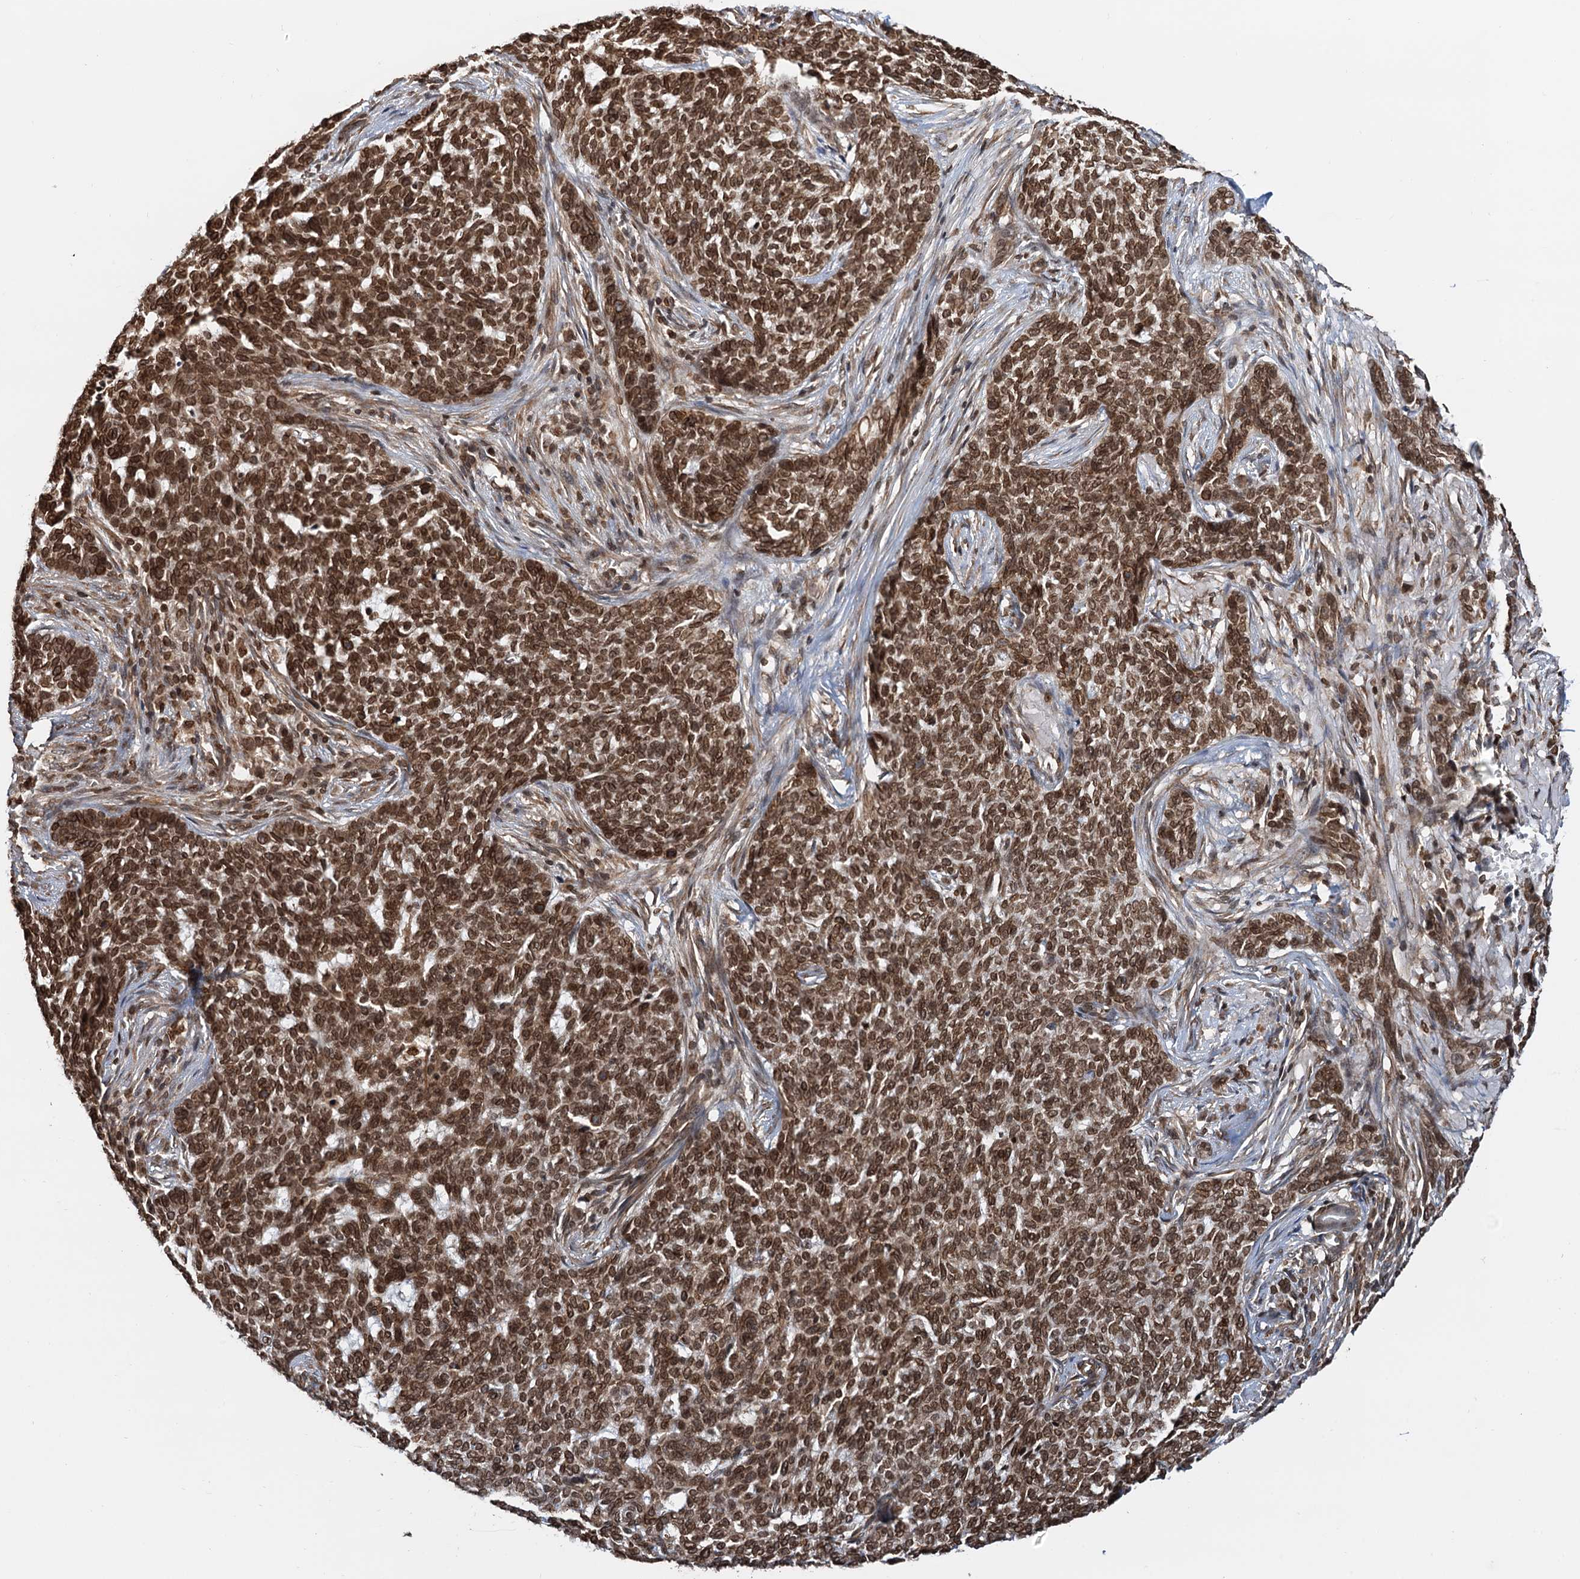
{"staining": {"intensity": "strong", "quantity": ">75%", "location": "cytoplasmic/membranous,nuclear"}, "tissue": "skin cancer", "cell_type": "Tumor cells", "image_type": "cancer", "snomed": [{"axis": "morphology", "description": "Basal cell carcinoma"}, {"axis": "topography", "description": "Skin"}], "caption": "Immunohistochemistry staining of basal cell carcinoma (skin), which shows high levels of strong cytoplasmic/membranous and nuclear positivity in about >75% of tumor cells indicating strong cytoplasmic/membranous and nuclear protein positivity. The staining was performed using DAB (brown) for protein detection and nuclei were counterstained in hematoxylin (blue).", "gene": "ZC3H13", "patient": {"sex": "male", "age": 85}}